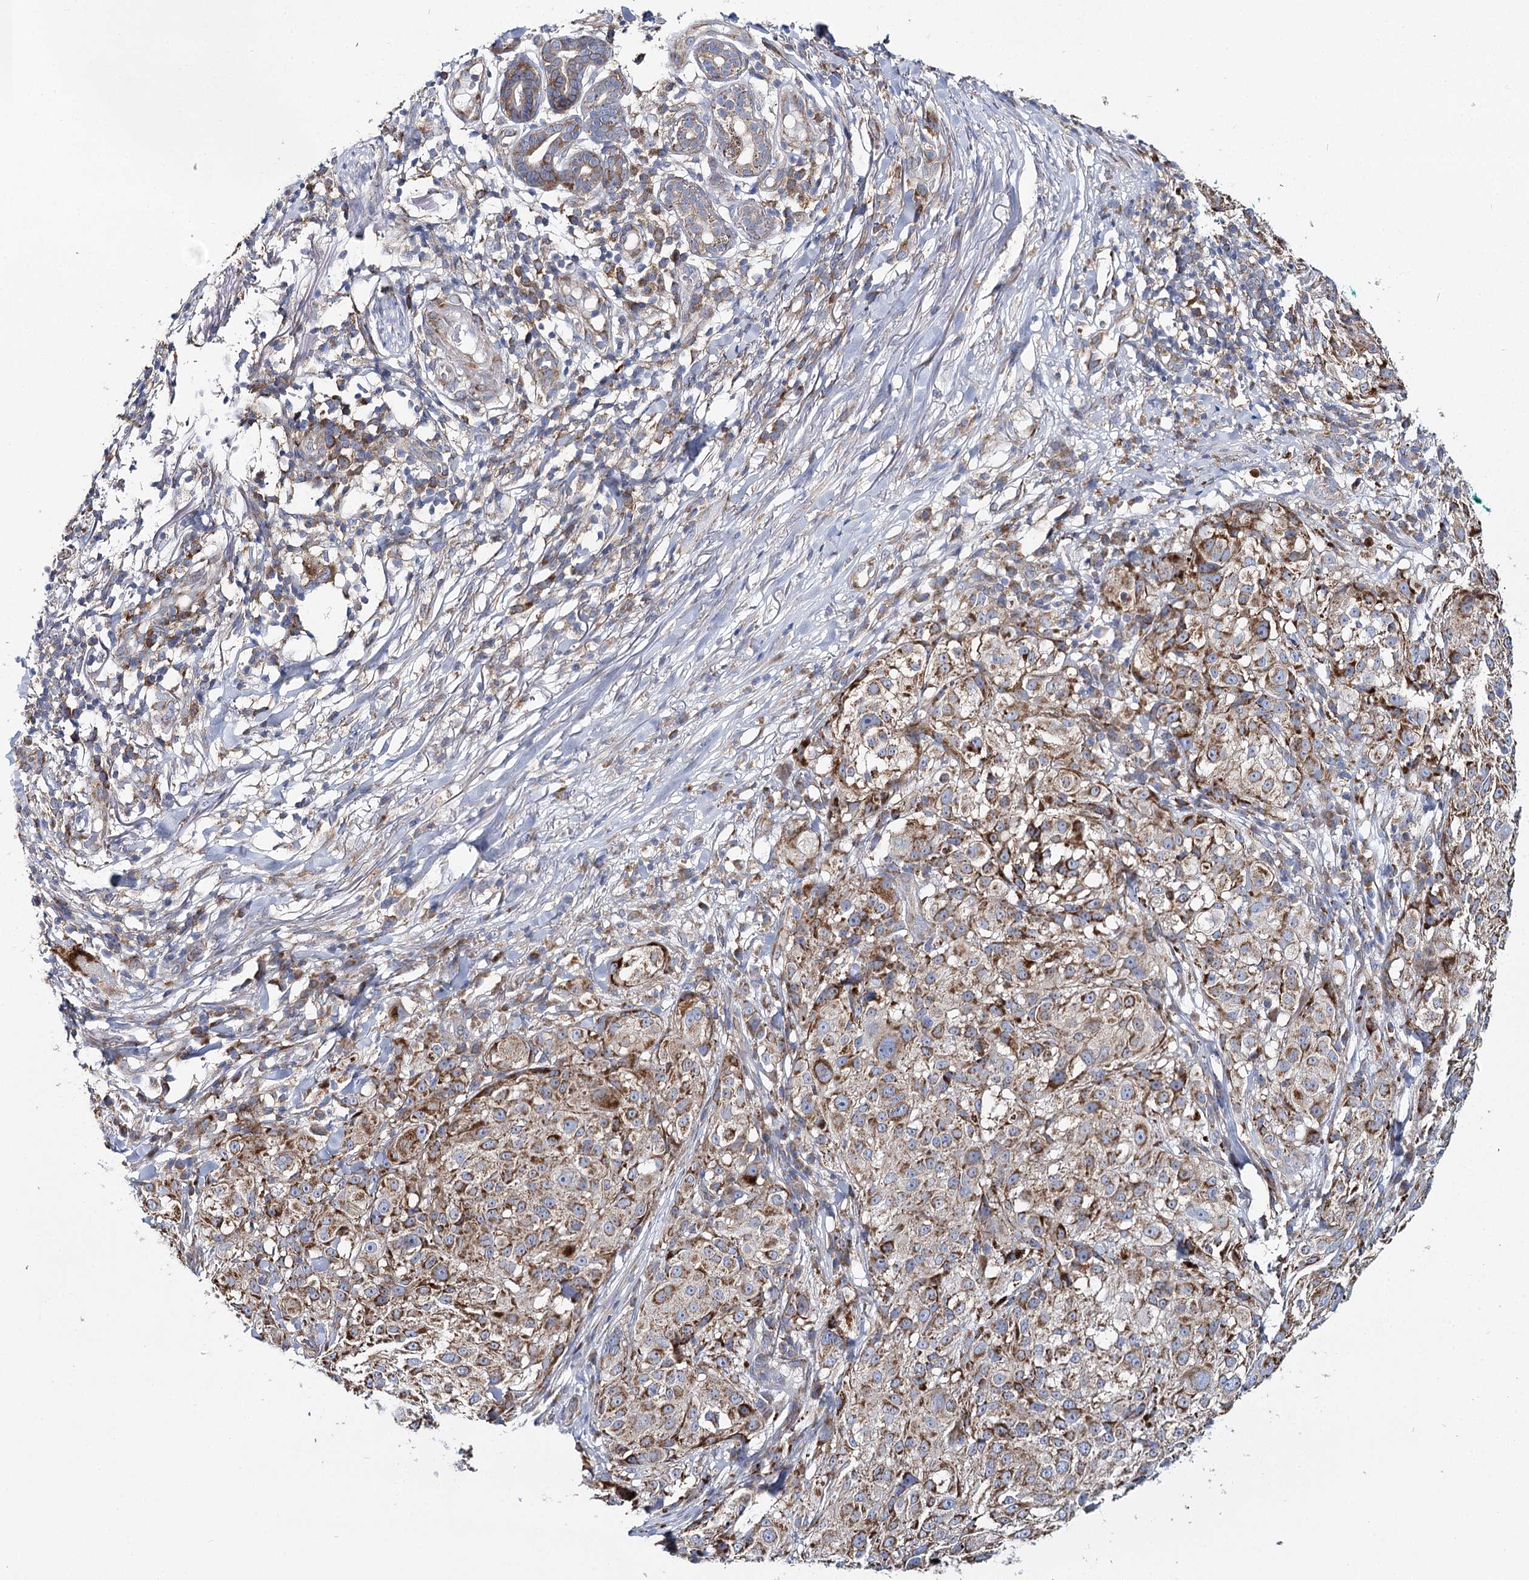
{"staining": {"intensity": "moderate", "quantity": ">75%", "location": "cytoplasmic/membranous"}, "tissue": "melanoma", "cell_type": "Tumor cells", "image_type": "cancer", "snomed": [{"axis": "morphology", "description": "Necrosis, NOS"}, {"axis": "morphology", "description": "Malignant melanoma, NOS"}, {"axis": "topography", "description": "Skin"}], "caption": "Melanoma stained for a protein (brown) demonstrates moderate cytoplasmic/membranous positive staining in about >75% of tumor cells.", "gene": "THUMPD3", "patient": {"sex": "female", "age": 87}}